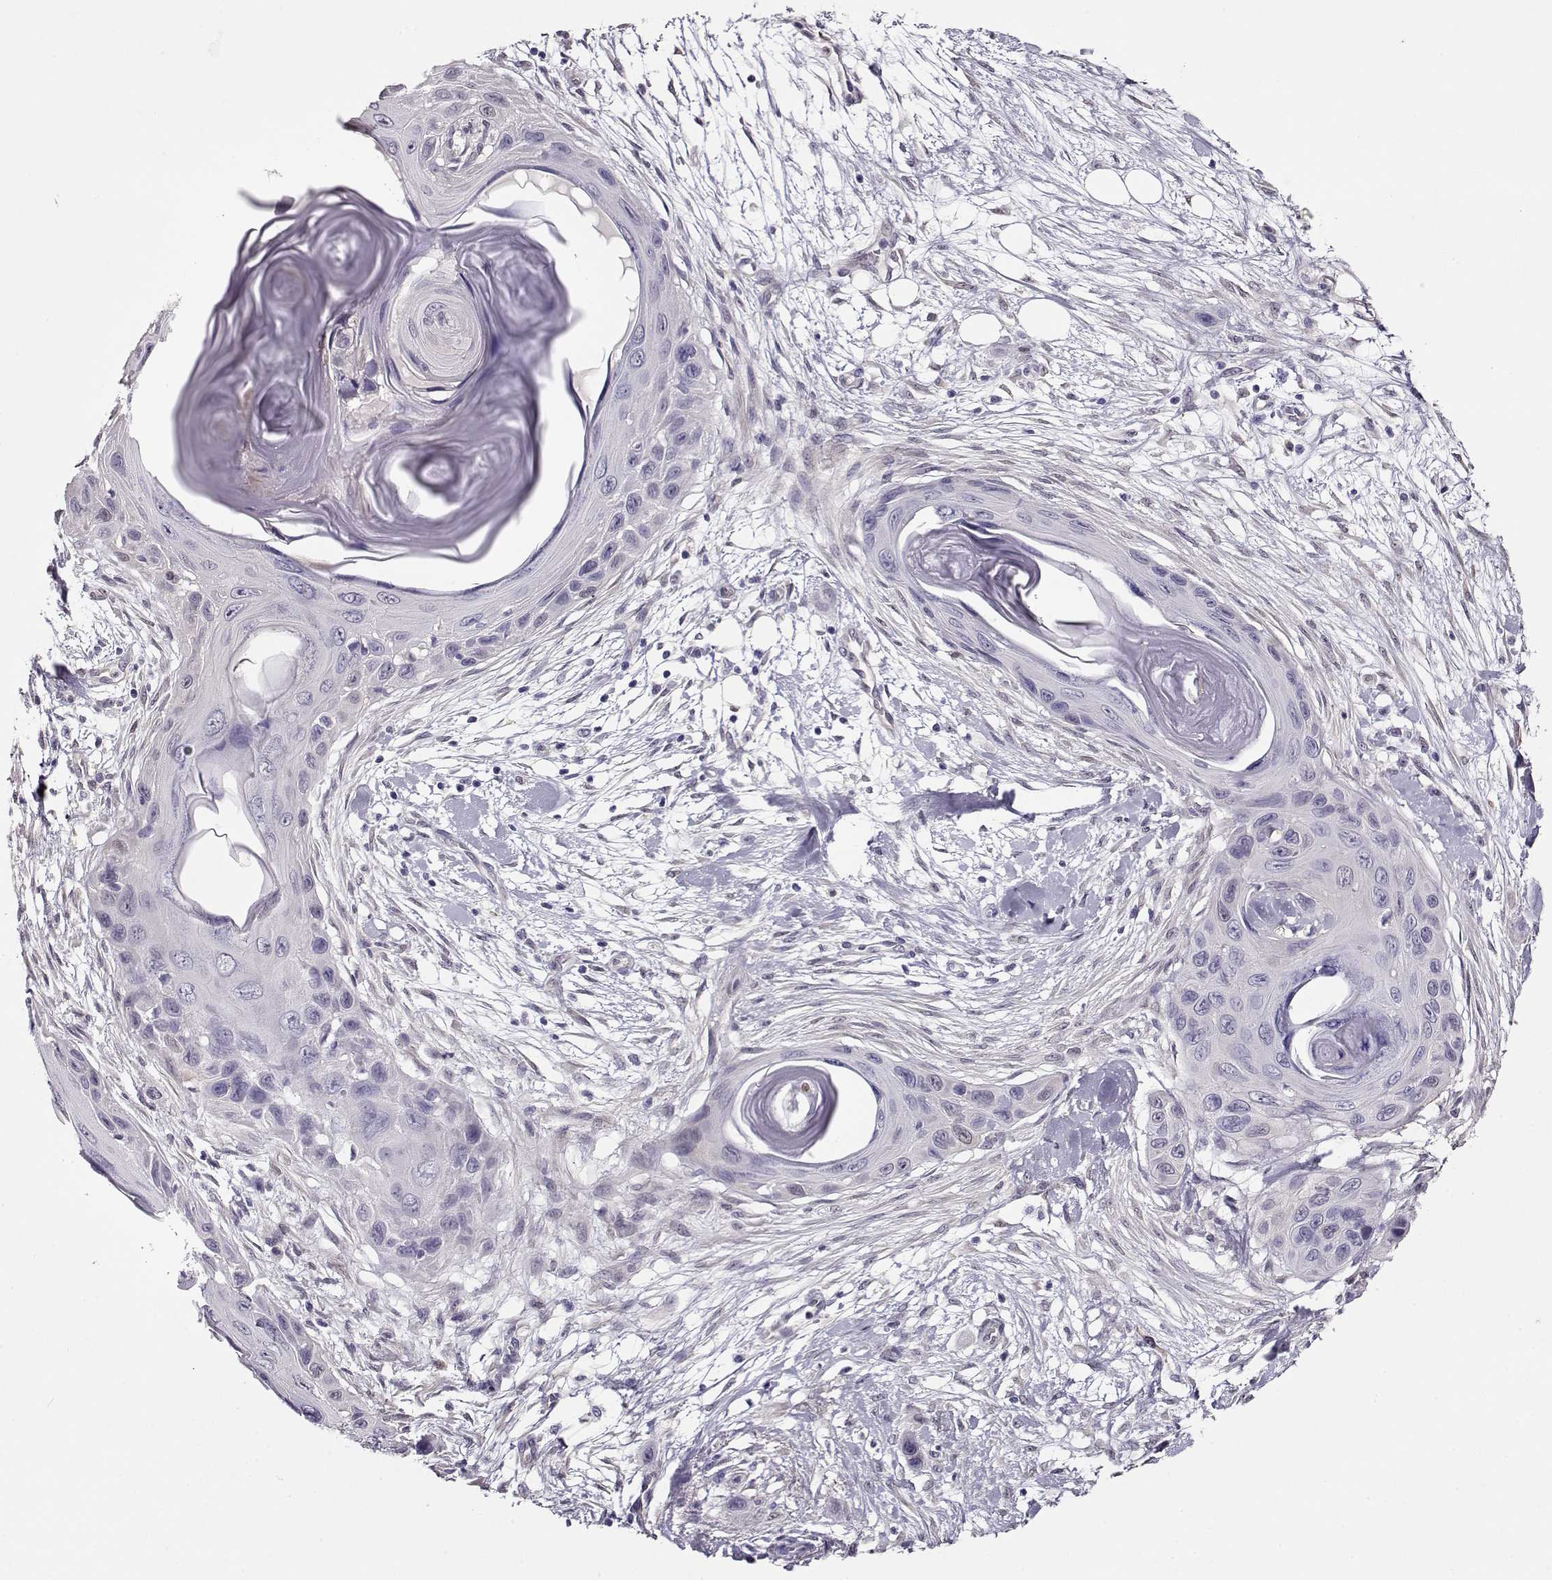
{"staining": {"intensity": "negative", "quantity": "none", "location": "none"}, "tissue": "skin cancer", "cell_type": "Tumor cells", "image_type": "cancer", "snomed": [{"axis": "morphology", "description": "Squamous cell carcinoma, NOS"}, {"axis": "topography", "description": "Skin"}], "caption": "There is no significant staining in tumor cells of squamous cell carcinoma (skin).", "gene": "CCR8", "patient": {"sex": "male", "age": 79}}